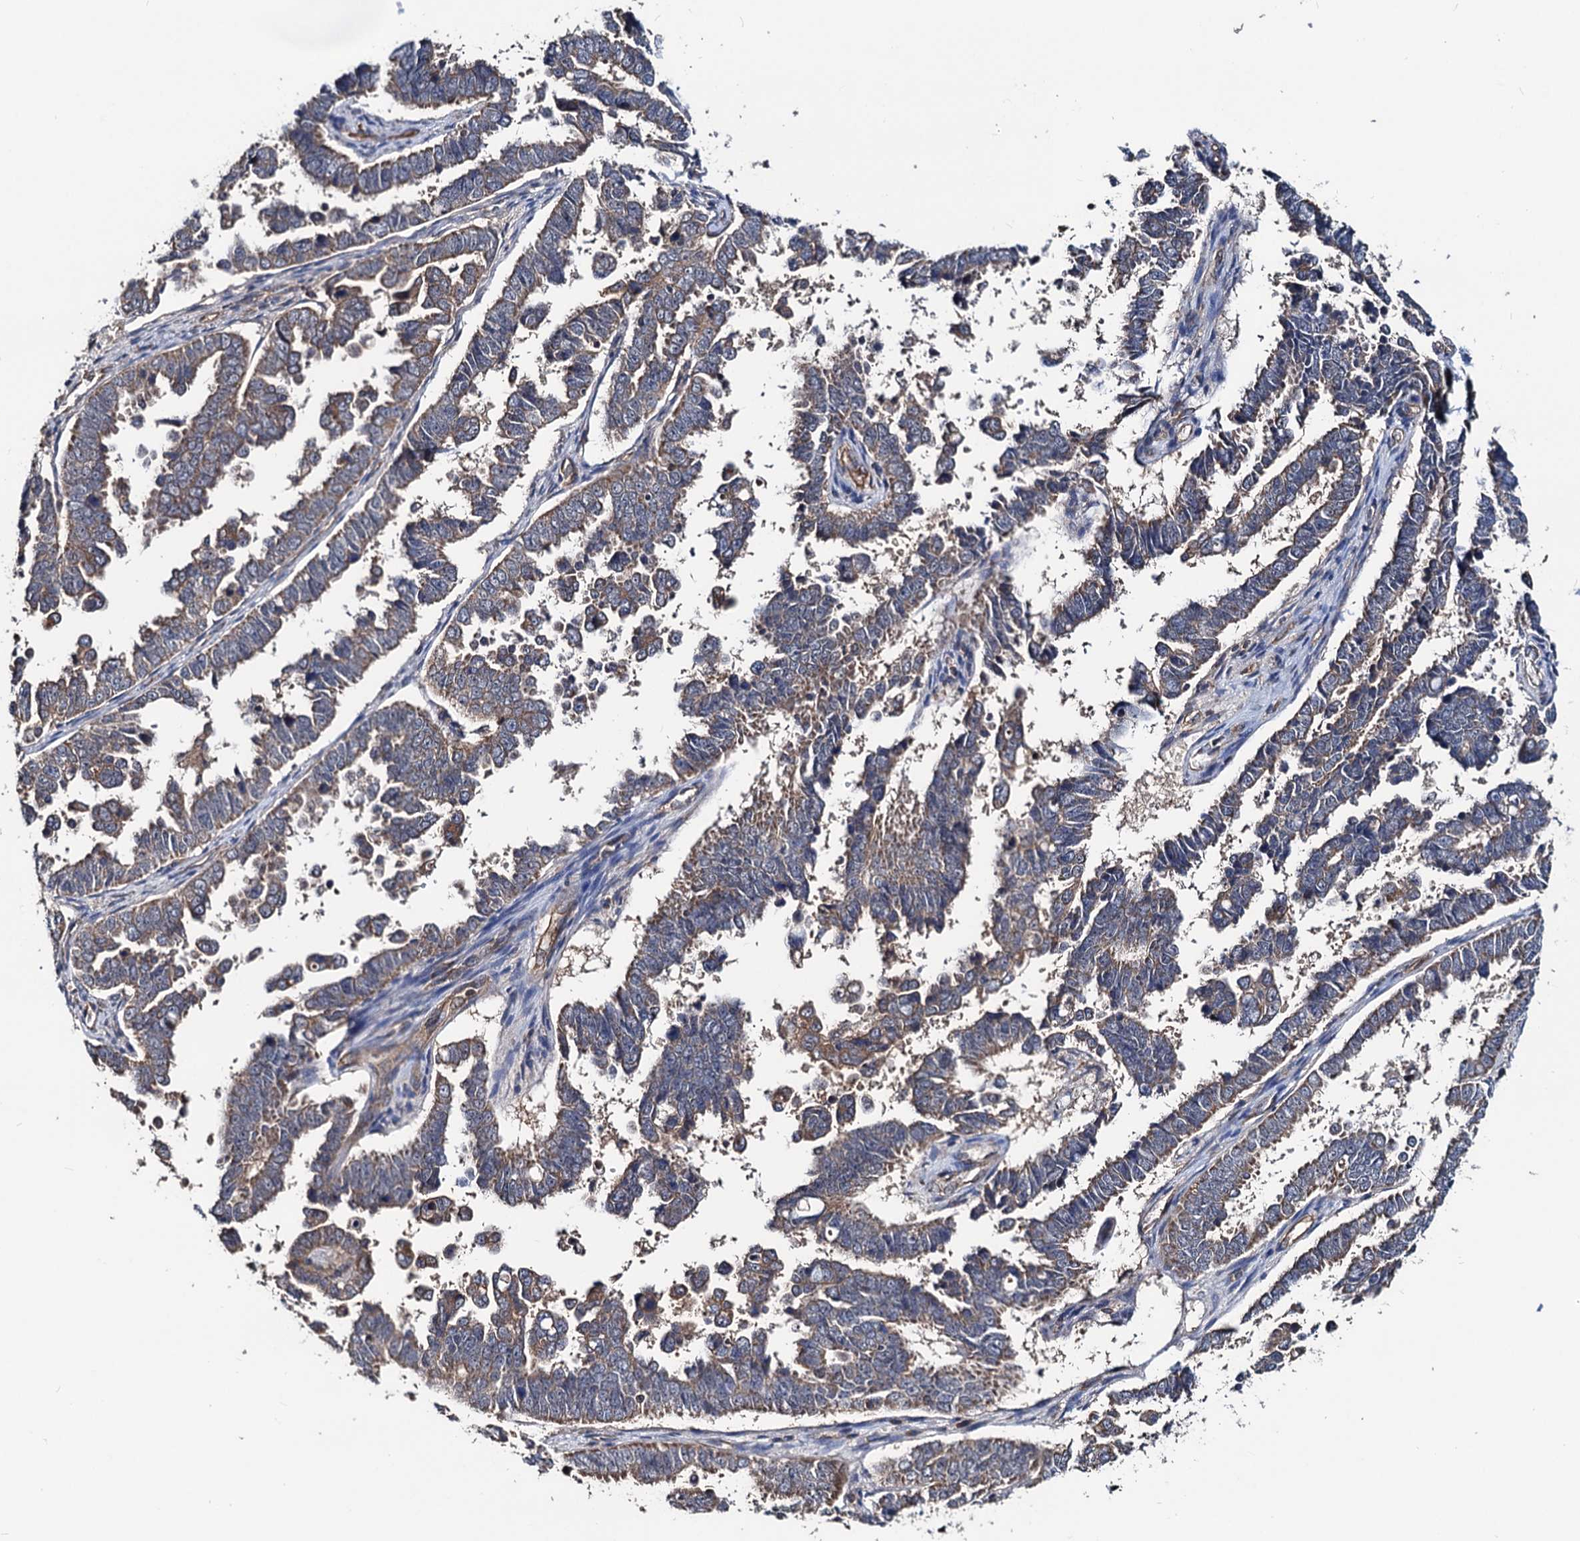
{"staining": {"intensity": "weak", "quantity": ">75%", "location": "cytoplasmic/membranous"}, "tissue": "endometrial cancer", "cell_type": "Tumor cells", "image_type": "cancer", "snomed": [{"axis": "morphology", "description": "Adenocarcinoma, NOS"}, {"axis": "topography", "description": "Endometrium"}], "caption": "Protein staining by IHC demonstrates weak cytoplasmic/membranous positivity in about >75% of tumor cells in endometrial cancer (adenocarcinoma).", "gene": "IDI1", "patient": {"sex": "female", "age": 75}}